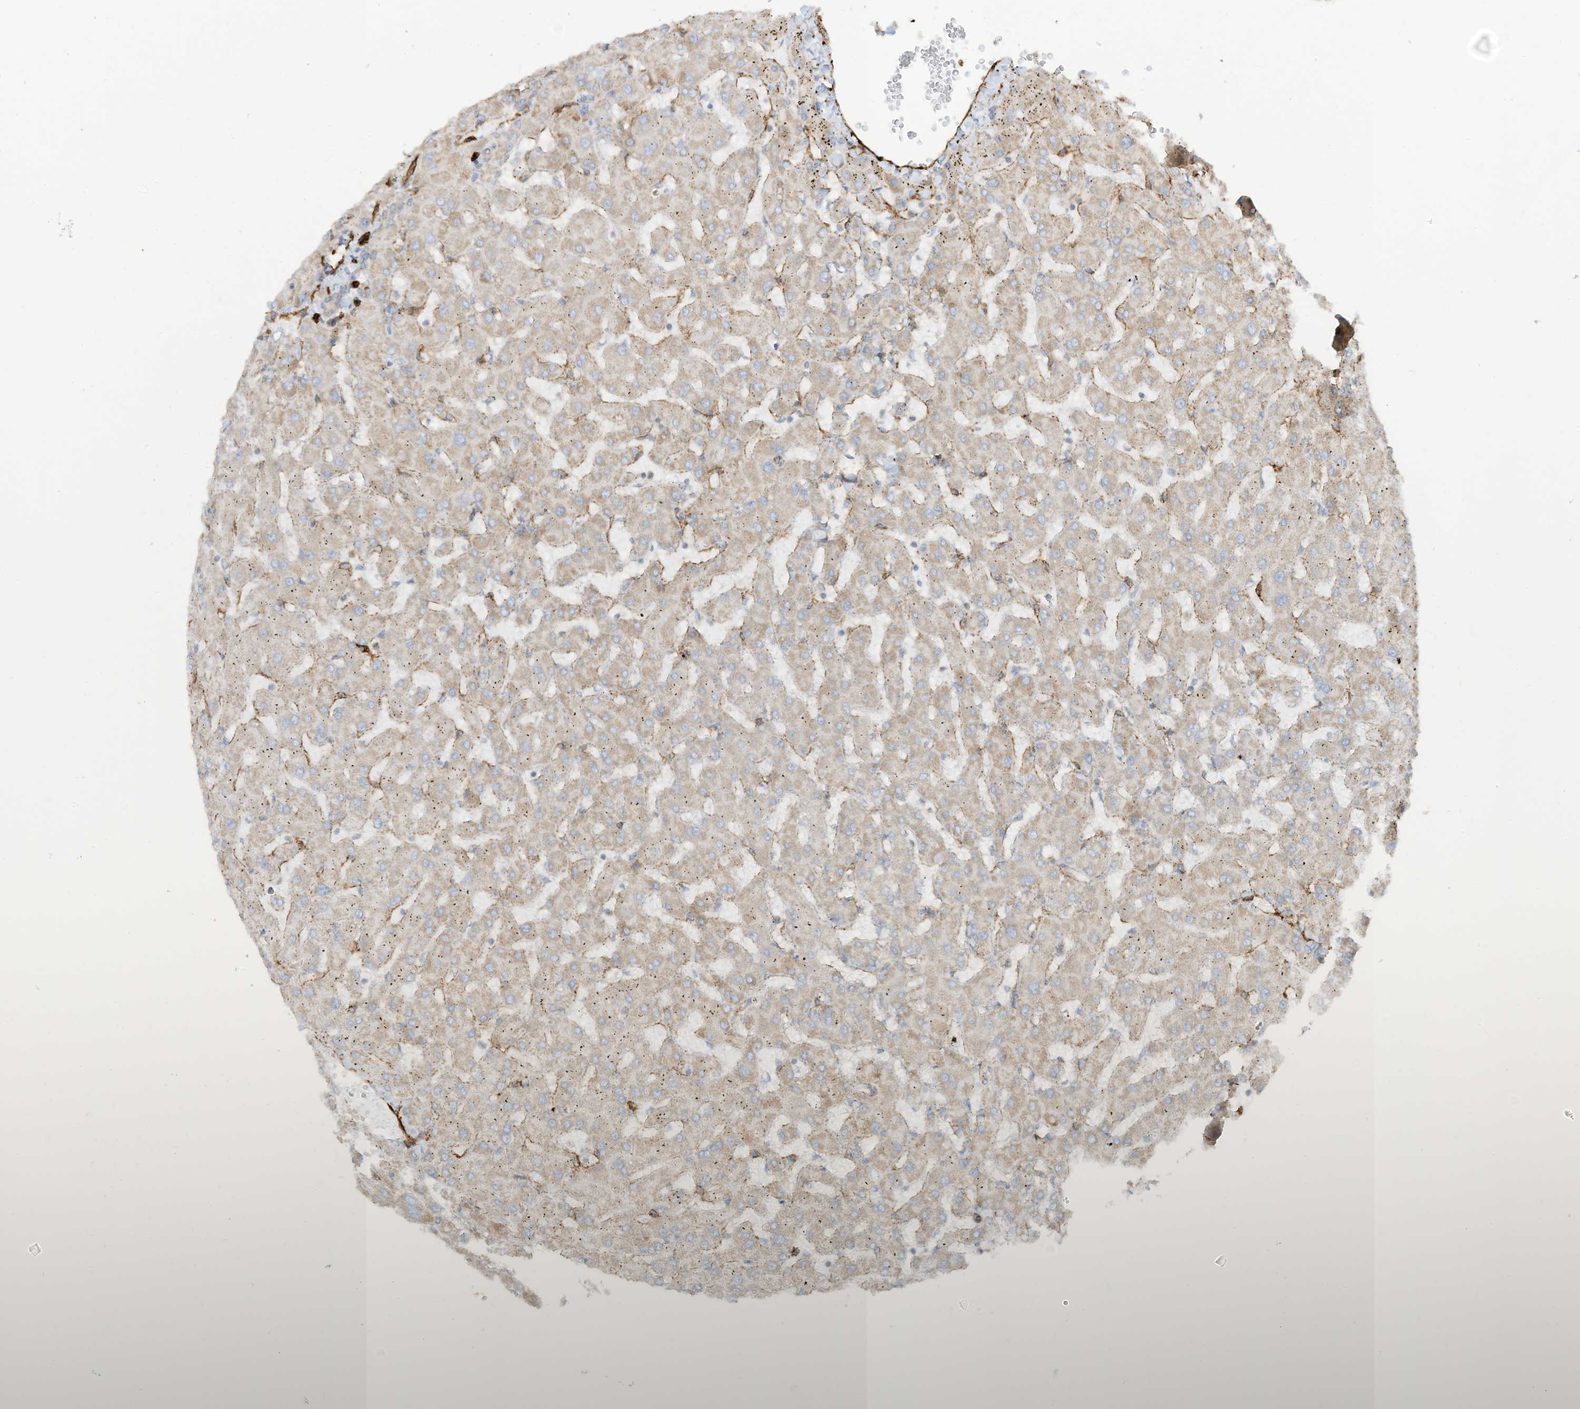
{"staining": {"intensity": "negative", "quantity": "none", "location": "none"}, "tissue": "liver", "cell_type": "Cholangiocytes", "image_type": "normal", "snomed": [{"axis": "morphology", "description": "Normal tissue, NOS"}, {"axis": "topography", "description": "Liver"}], "caption": "The image reveals no significant expression in cholangiocytes of liver. The staining was performed using DAB (3,3'-diaminobenzidine) to visualize the protein expression in brown, while the nuclei were stained in blue with hematoxylin (Magnification: 20x).", "gene": "ABCB7", "patient": {"sex": "female", "age": 63}}